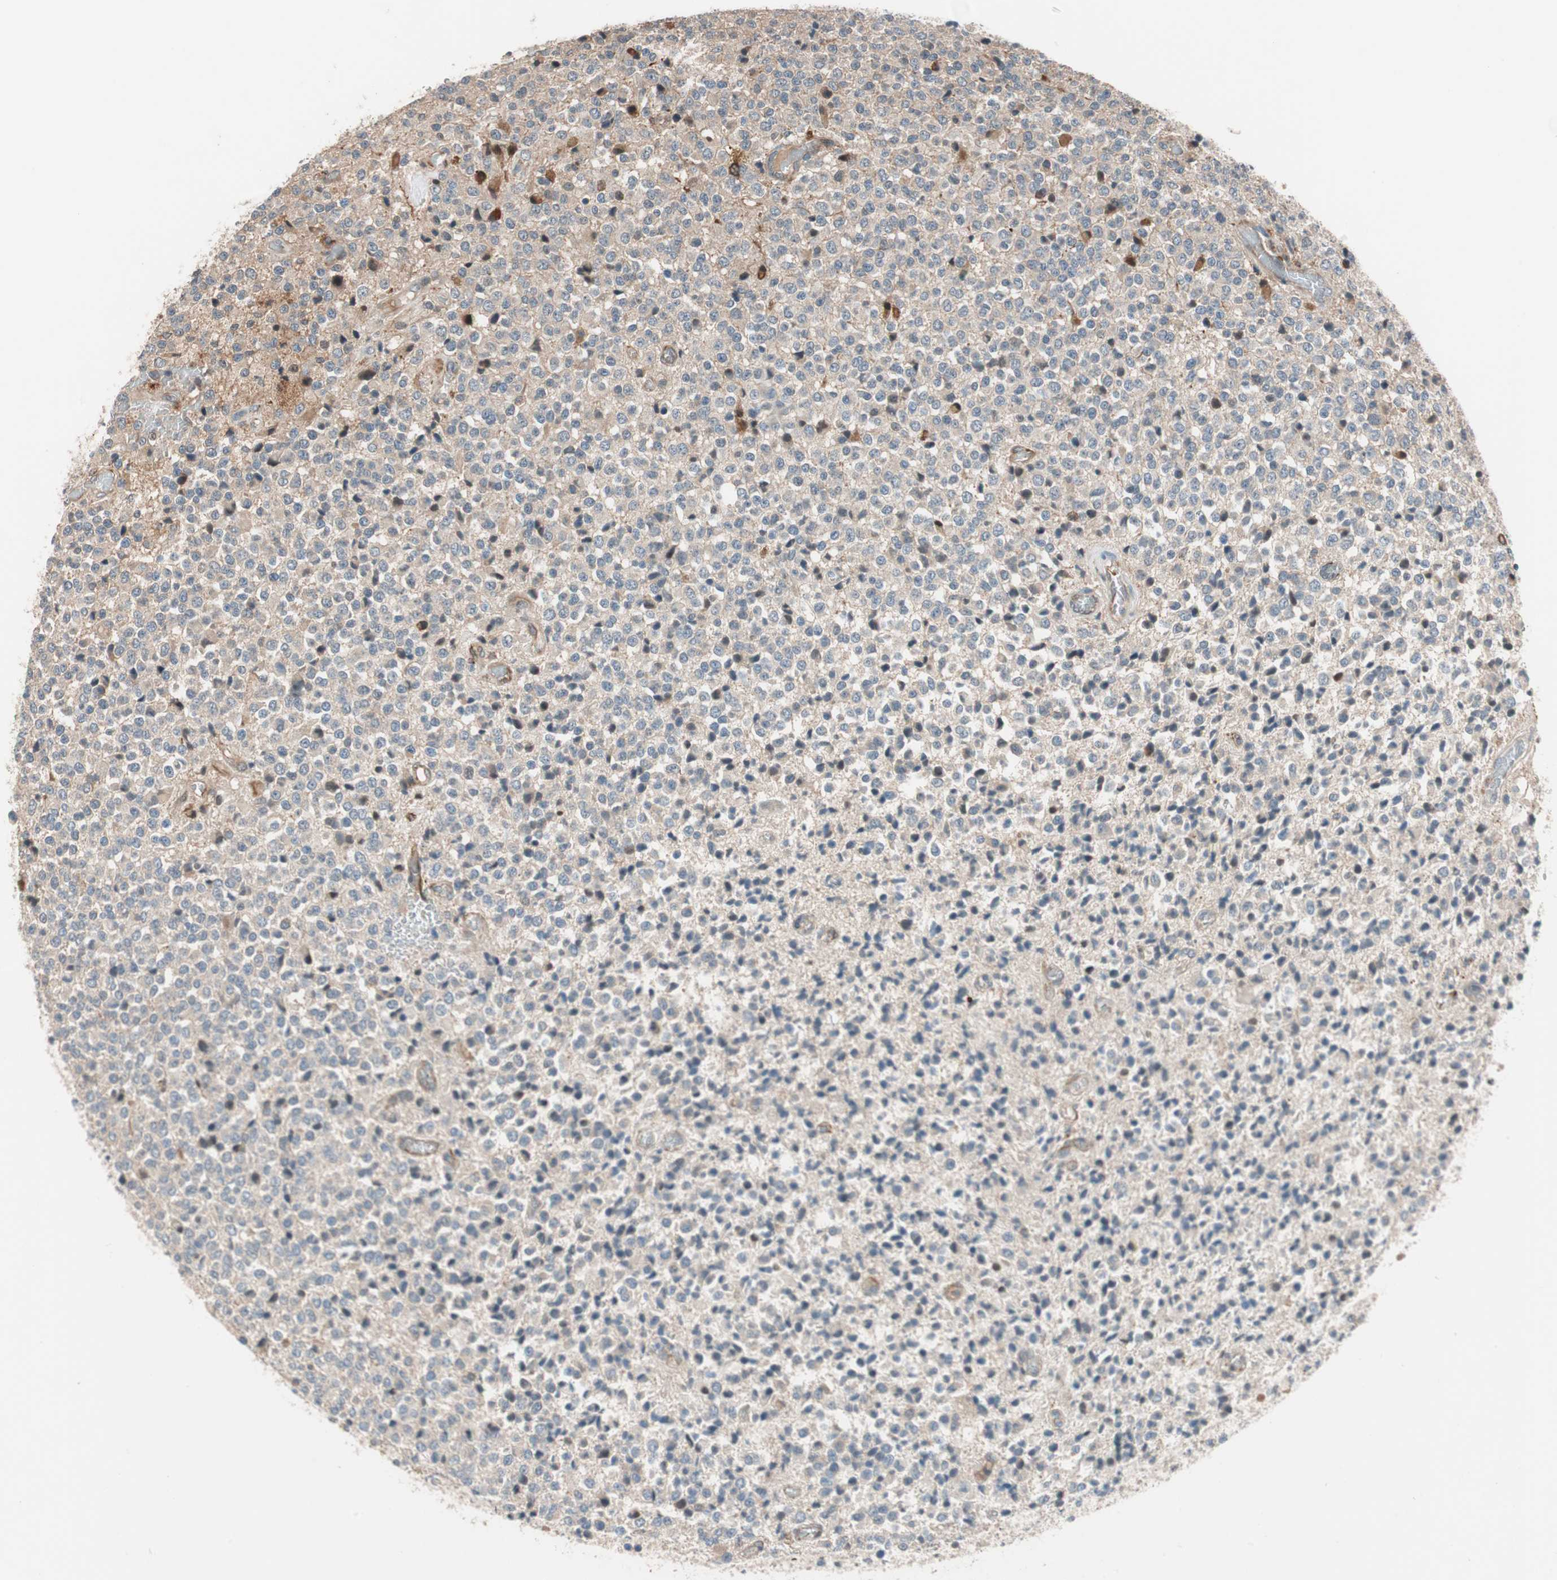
{"staining": {"intensity": "weak", "quantity": "<25%", "location": "cytoplasmic/membranous"}, "tissue": "glioma", "cell_type": "Tumor cells", "image_type": "cancer", "snomed": [{"axis": "morphology", "description": "Glioma, malignant, High grade"}, {"axis": "topography", "description": "pancreas cauda"}], "caption": "Glioma was stained to show a protein in brown. There is no significant staining in tumor cells.", "gene": "PIK3R3", "patient": {"sex": "male", "age": 60}}